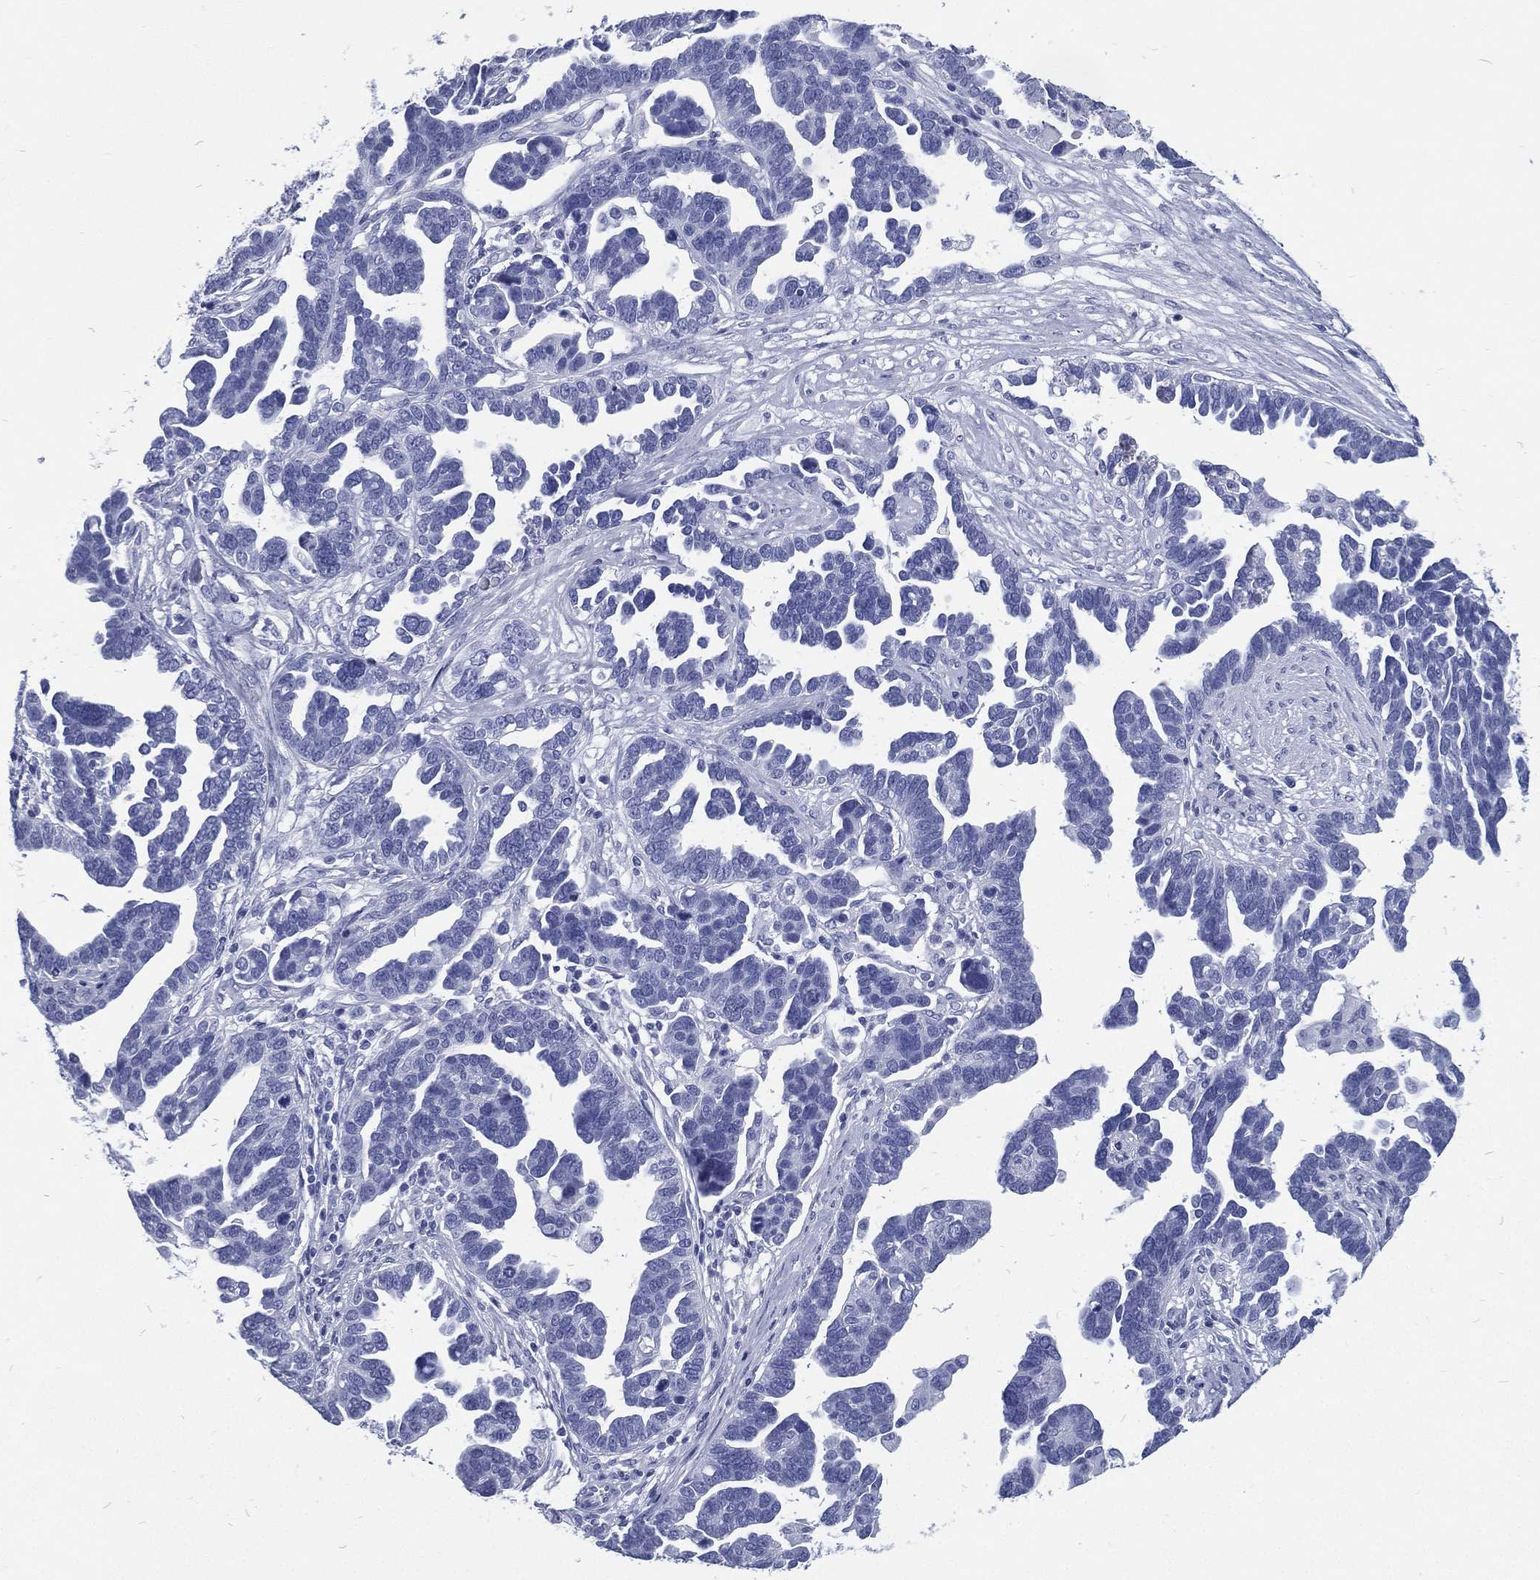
{"staining": {"intensity": "negative", "quantity": "none", "location": "none"}, "tissue": "ovarian cancer", "cell_type": "Tumor cells", "image_type": "cancer", "snomed": [{"axis": "morphology", "description": "Cystadenocarcinoma, serous, NOS"}, {"axis": "topography", "description": "Ovary"}], "caption": "Immunohistochemistry (IHC) image of neoplastic tissue: human serous cystadenocarcinoma (ovarian) stained with DAB exhibits no significant protein expression in tumor cells.", "gene": "RSPH4A", "patient": {"sex": "female", "age": 54}}